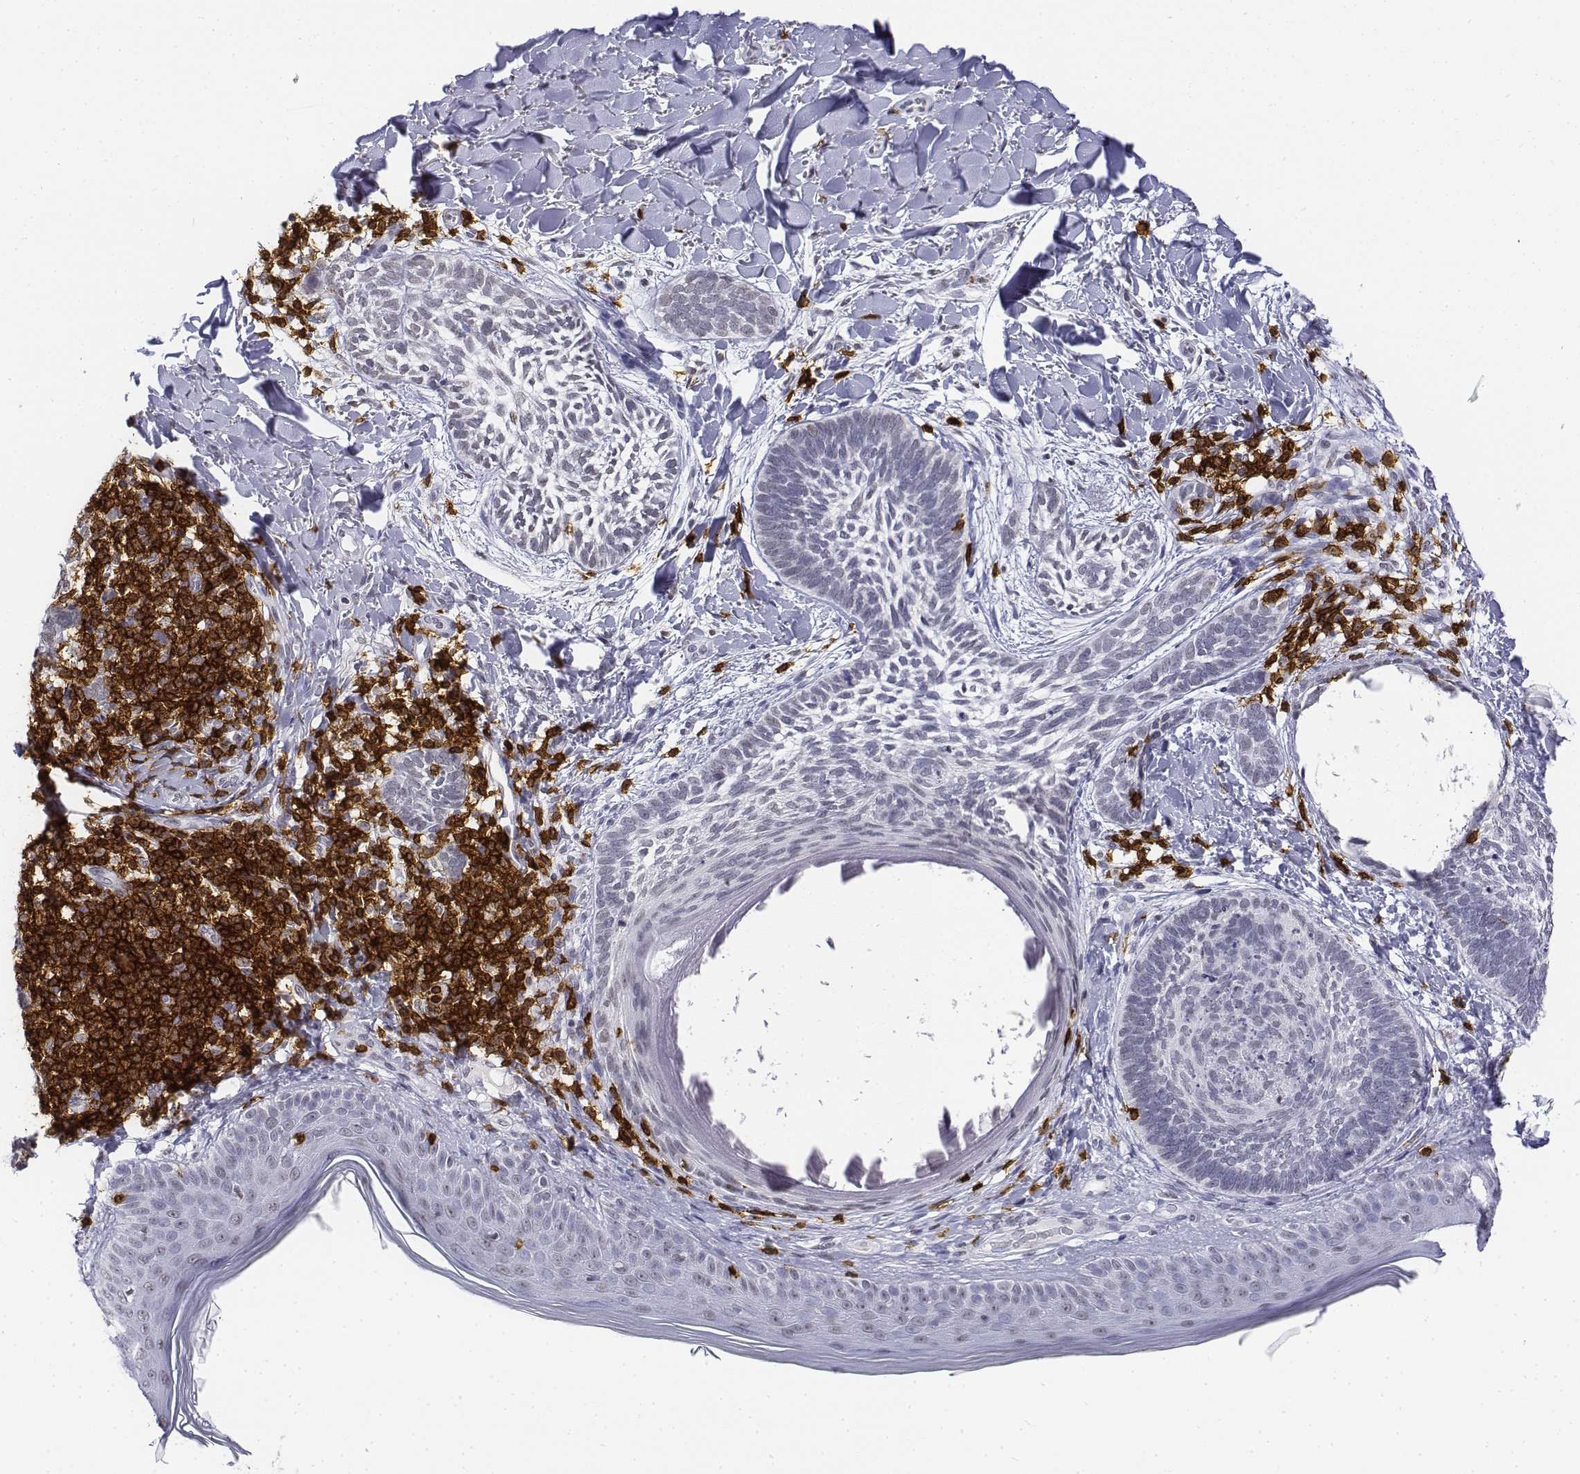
{"staining": {"intensity": "negative", "quantity": "none", "location": "none"}, "tissue": "skin cancer", "cell_type": "Tumor cells", "image_type": "cancer", "snomed": [{"axis": "morphology", "description": "Normal tissue, NOS"}, {"axis": "morphology", "description": "Basal cell carcinoma"}, {"axis": "topography", "description": "Skin"}], "caption": "Histopathology image shows no significant protein expression in tumor cells of skin basal cell carcinoma.", "gene": "CD3E", "patient": {"sex": "male", "age": 46}}